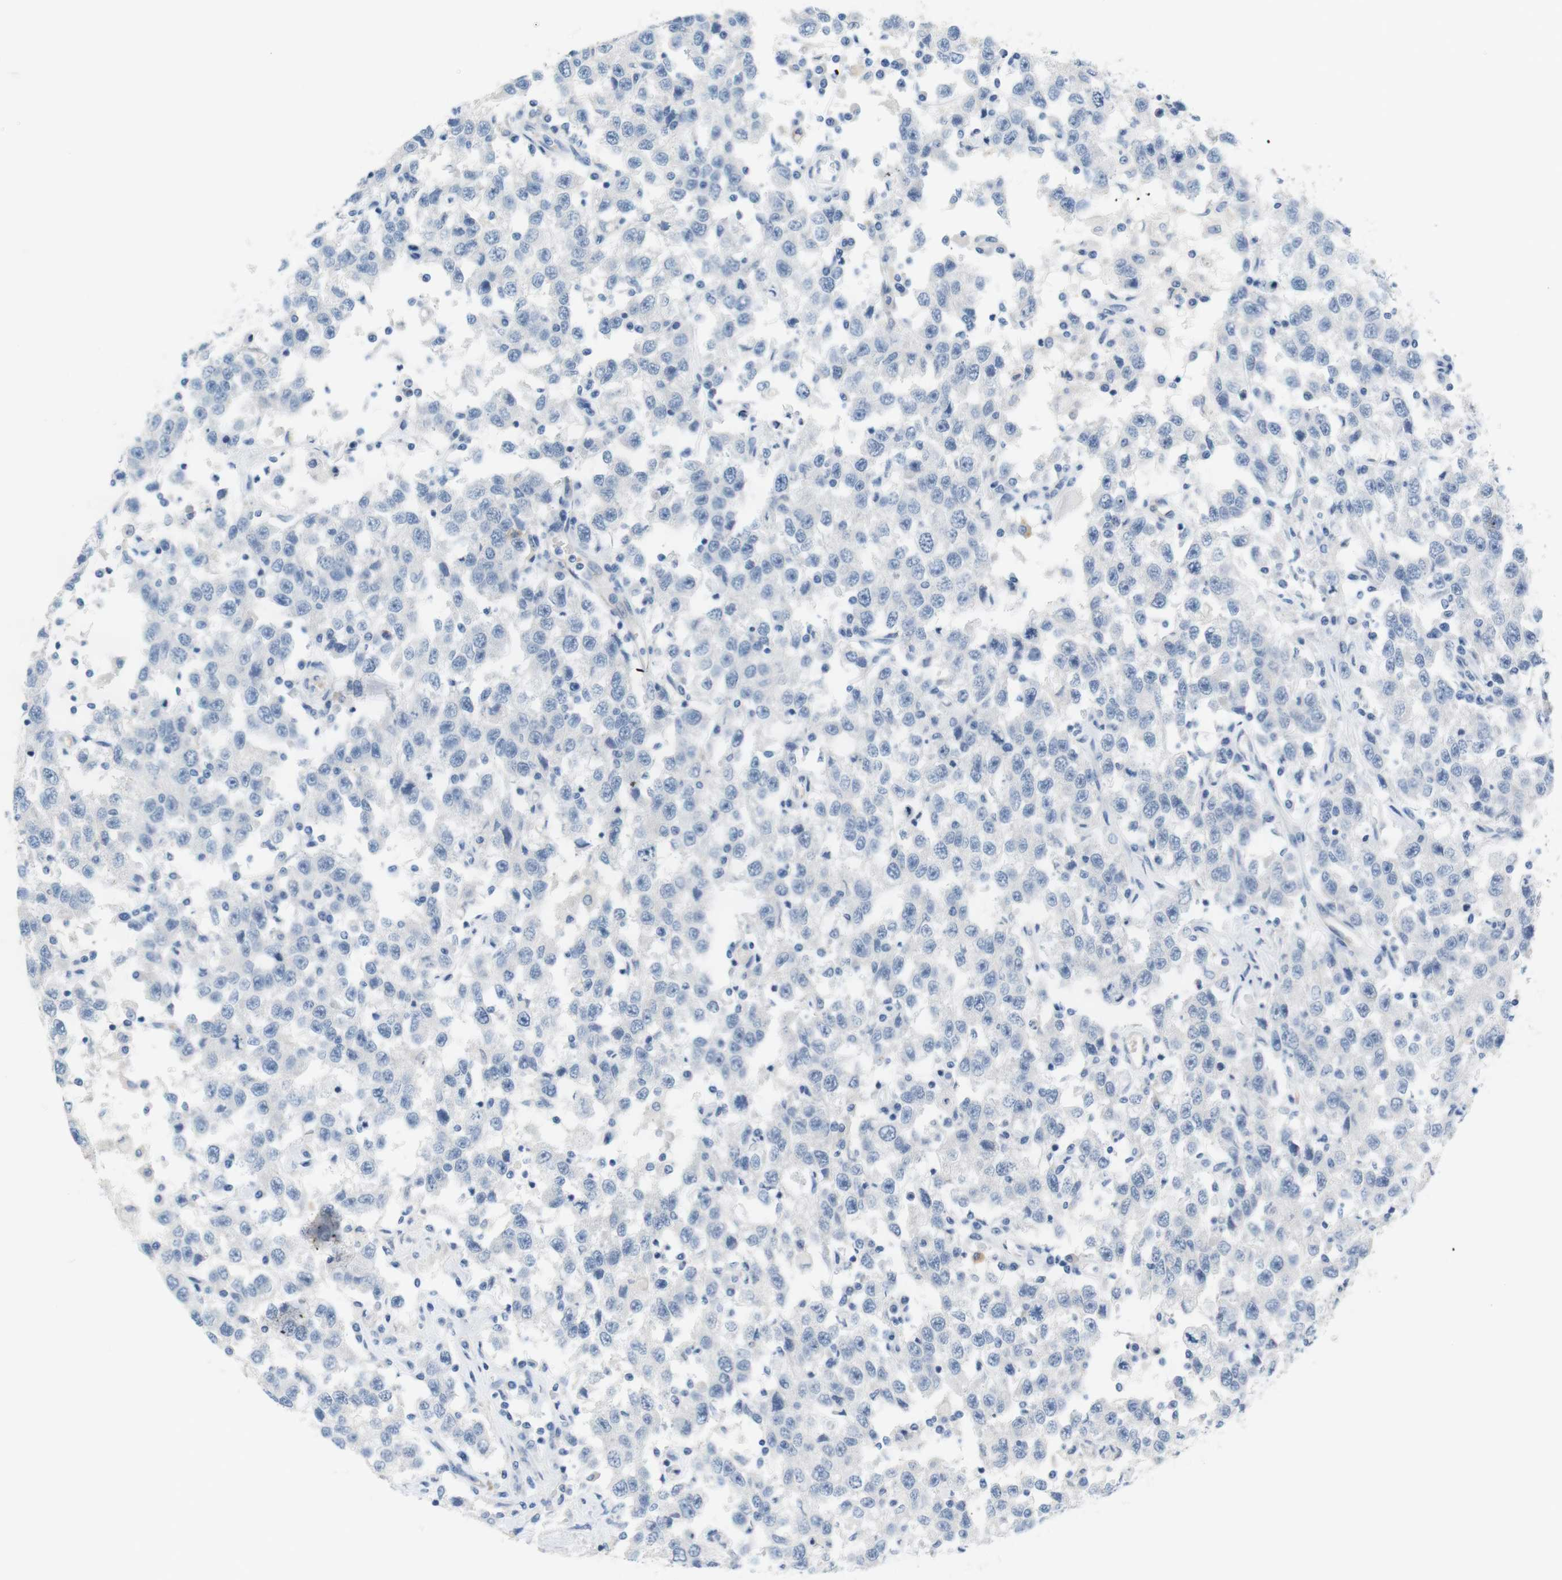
{"staining": {"intensity": "negative", "quantity": "none", "location": "none"}, "tissue": "testis cancer", "cell_type": "Tumor cells", "image_type": "cancer", "snomed": [{"axis": "morphology", "description": "Seminoma, NOS"}, {"axis": "topography", "description": "Testis"}], "caption": "Tumor cells are negative for brown protein staining in testis seminoma. Nuclei are stained in blue.", "gene": "LRRK2", "patient": {"sex": "male", "age": 41}}